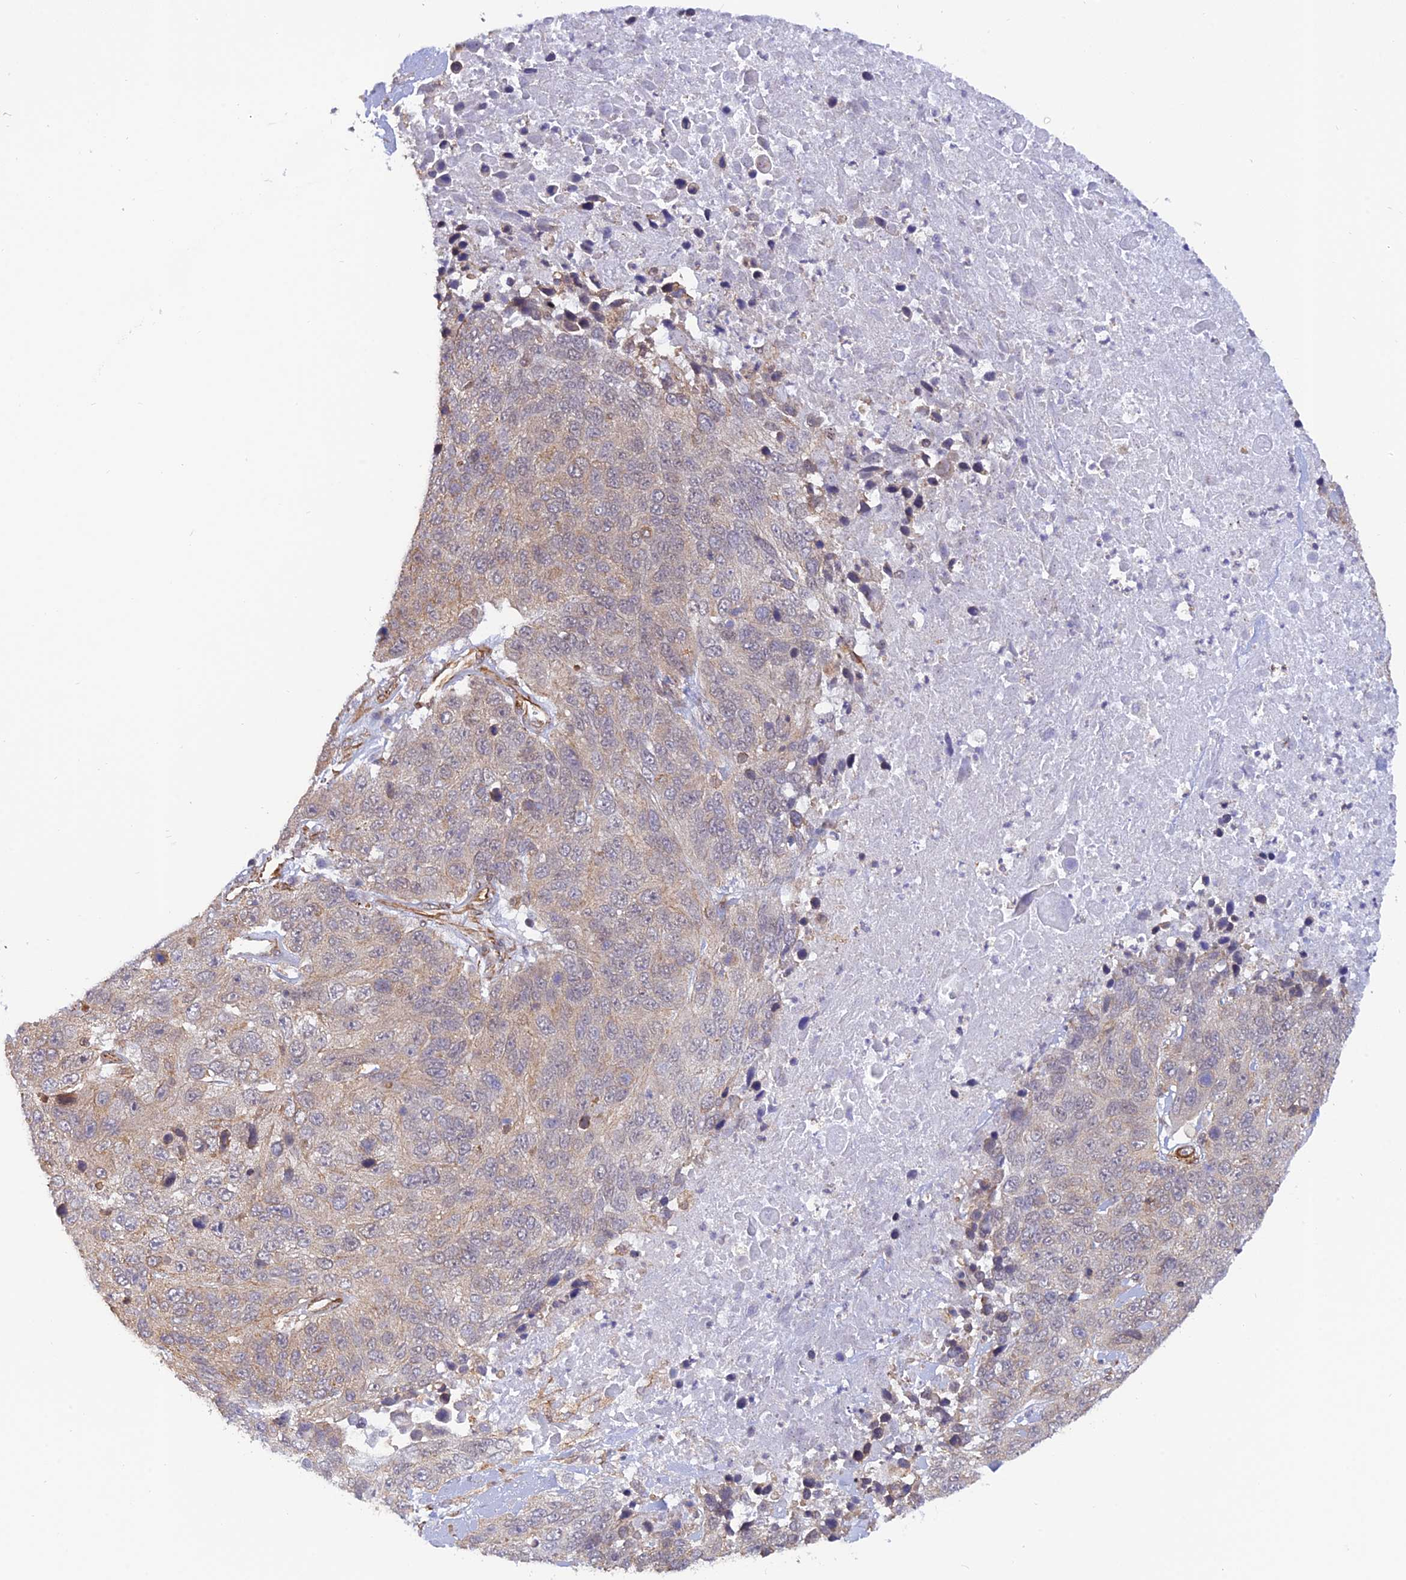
{"staining": {"intensity": "weak", "quantity": "<25%", "location": "cytoplasmic/membranous"}, "tissue": "lung cancer", "cell_type": "Tumor cells", "image_type": "cancer", "snomed": [{"axis": "morphology", "description": "Normal tissue, NOS"}, {"axis": "morphology", "description": "Squamous cell carcinoma, NOS"}, {"axis": "topography", "description": "Lymph node"}, {"axis": "topography", "description": "Lung"}], "caption": "Tumor cells show no significant positivity in squamous cell carcinoma (lung).", "gene": "PAGR1", "patient": {"sex": "male", "age": 66}}